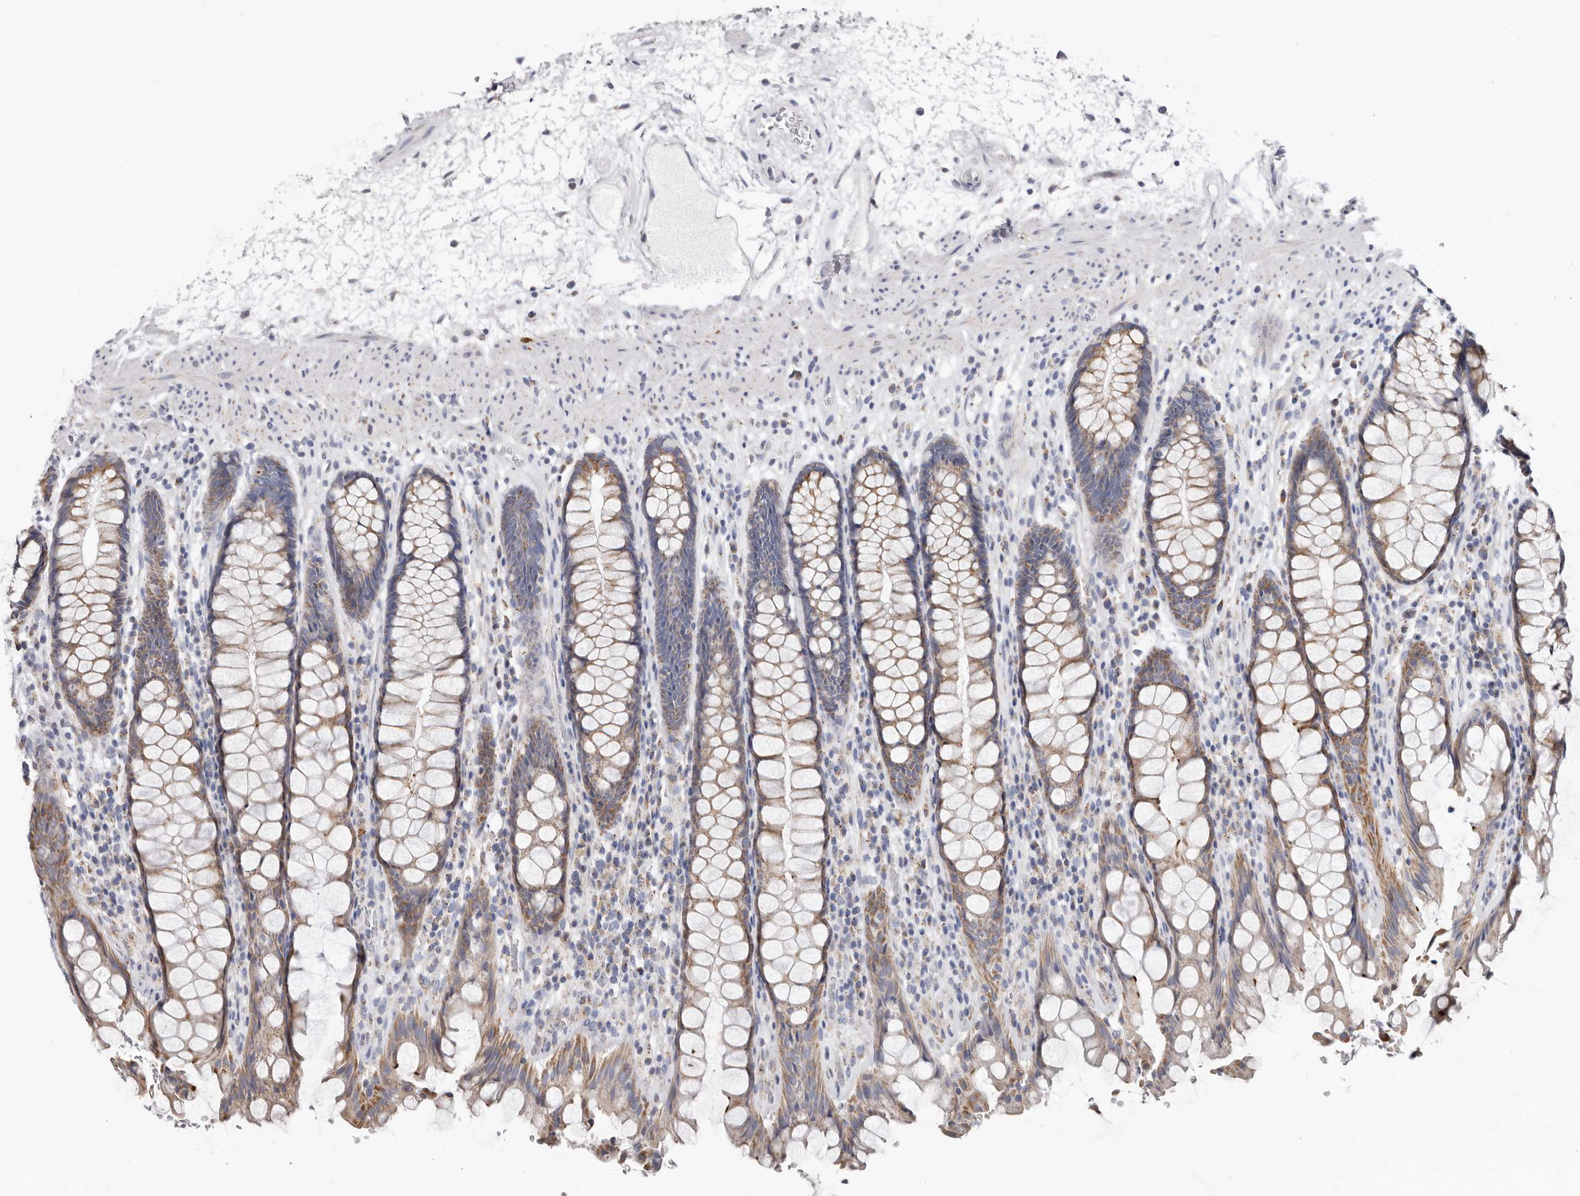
{"staining": {"intensity": "moderate", "quantity": ">75%", "location": "cytoplasmic/membranous"}, "tissue": "rectum", "cell_type": "Glandular cells", "image_type": "normal", "snomed": [{"axis": "morphology", "description": "Normal tissue, NOS"}, {"axis": "topography", "description": "Rectum"}], "caption": "Rectum stained for a protein (brown) reveals moderate cytoplasmic/membranous positive positivity in approximately >75% of glandular cells.", "gene": "RSPO2", "patient": {"sex": "male", "age": 64}}